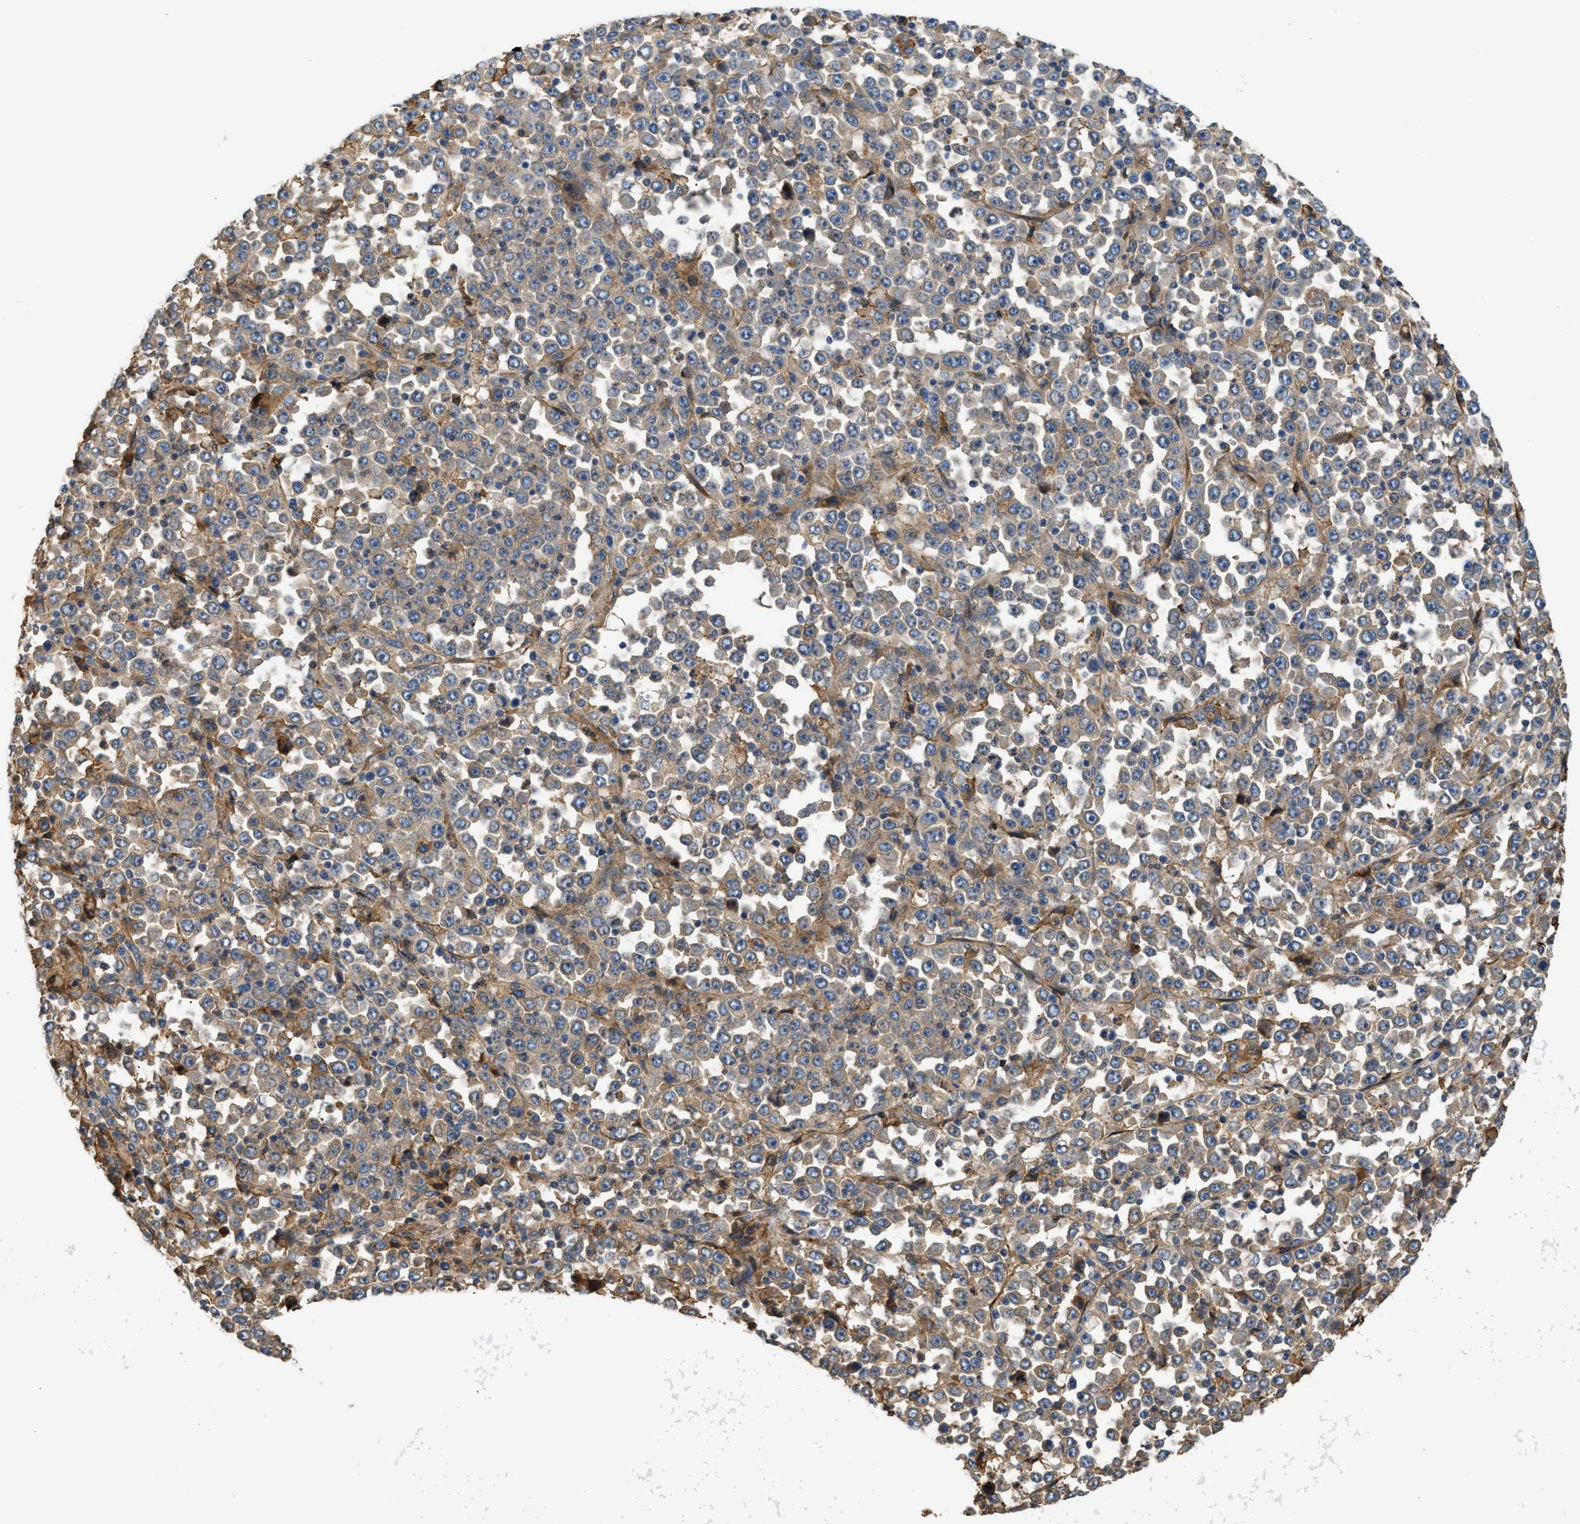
{"staining": {"intensity": "moderate", "quantity": "25%-75%", "location": "cytoplasmic/membranous"}, "tissue": "stomach cancer", "cell_type": "Tumor cells", "image_type": "cancer", "snomed": [{"axis": "morphology", "description": "Normal tissue, NOS"}, {"axis": "morphology", "description": "Adenocarcinoma, NOS"}, {"axis": "topography", "description": "Stomach, upper"}, {"axis": "topography", "description": "Stomach"}], "caption": "Immunohistochemistry (IHC) (DAB) staining of stomach cancer reveals moderate cytoplasmic/membranous protein positivity in about 25%-75% of tumor cells.", "gene": "DDHD2", "patient": {"sex": "male", "age": 59}}